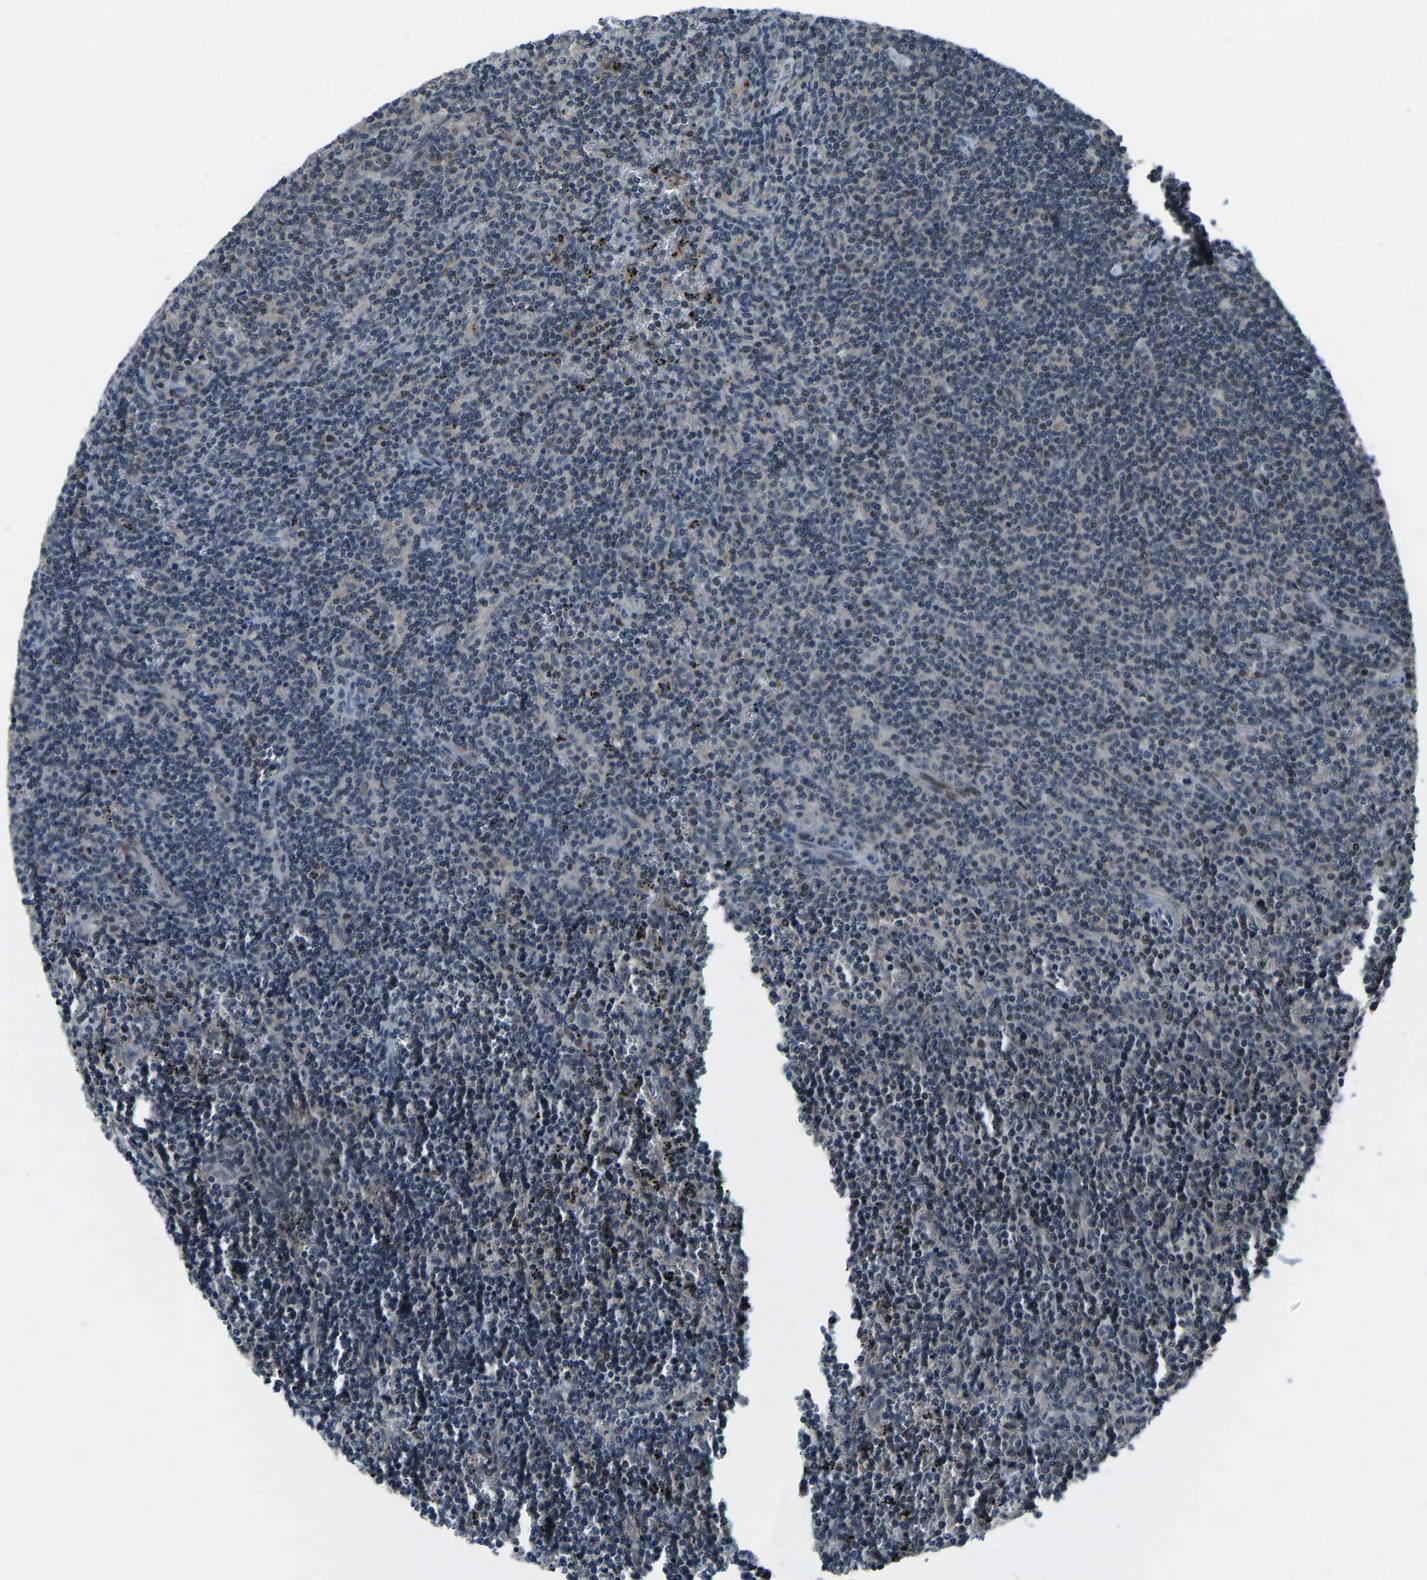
{"staining": {"intensity": "negative", "quantity": "none", "location": "none"}, "tissue": "lymphoma", "cell_type": "Tumor cells", "image_type": "cancer", "snomed": [{"axis": "morphology", "description": "Malignant lymphoma, non-Hodgkin's type, Low grade"}, {"axis": "topography", "description": "Spleen"}], "caption": "Protein analysis of lymphoma displays no significant staining in tumor cells. The staining is performed using DAB (3,3'-diaminobenzidine) brown chromogen with nuclei counter-stained in using hematoxylin.", "gene": "RLIM", "patient": {"sex": "female", "age": 50}}